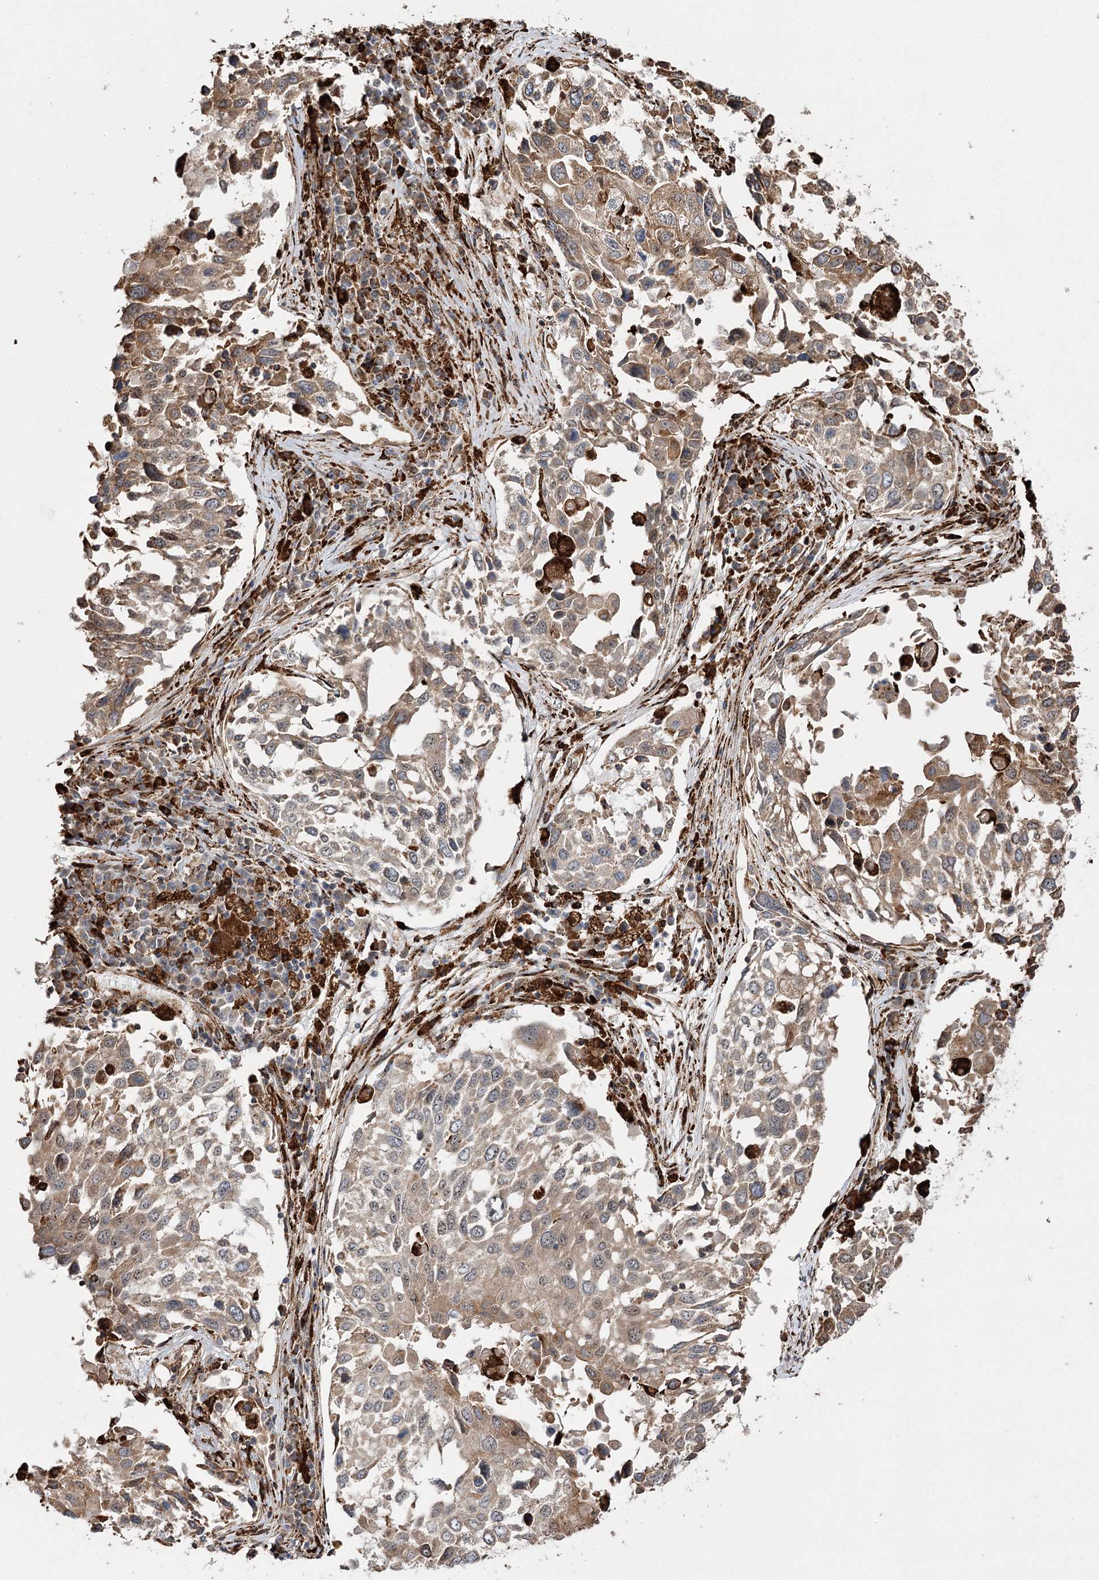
{"staining": {"intensity": "weak", "quantity": ">75%", "location": "cytoplasmic/membranous"}, "tissue": "lung cancer", "cell_type": "Tumor cells", "image_type": "cancer", "snomed": [{"axis": "morphology", "description": "Squamous cell carcinoma, NOS"}, {"axis": "topography", "description": "Lung"}], "caption": "IHC of lung cancer (squamous cell carcinoma) displays low levels of weak cytoplasmic/membranous staining in approximately >75% of tumor cells.", "gene": "FANCL", "patient": {"sex": "male", "age": 65}}